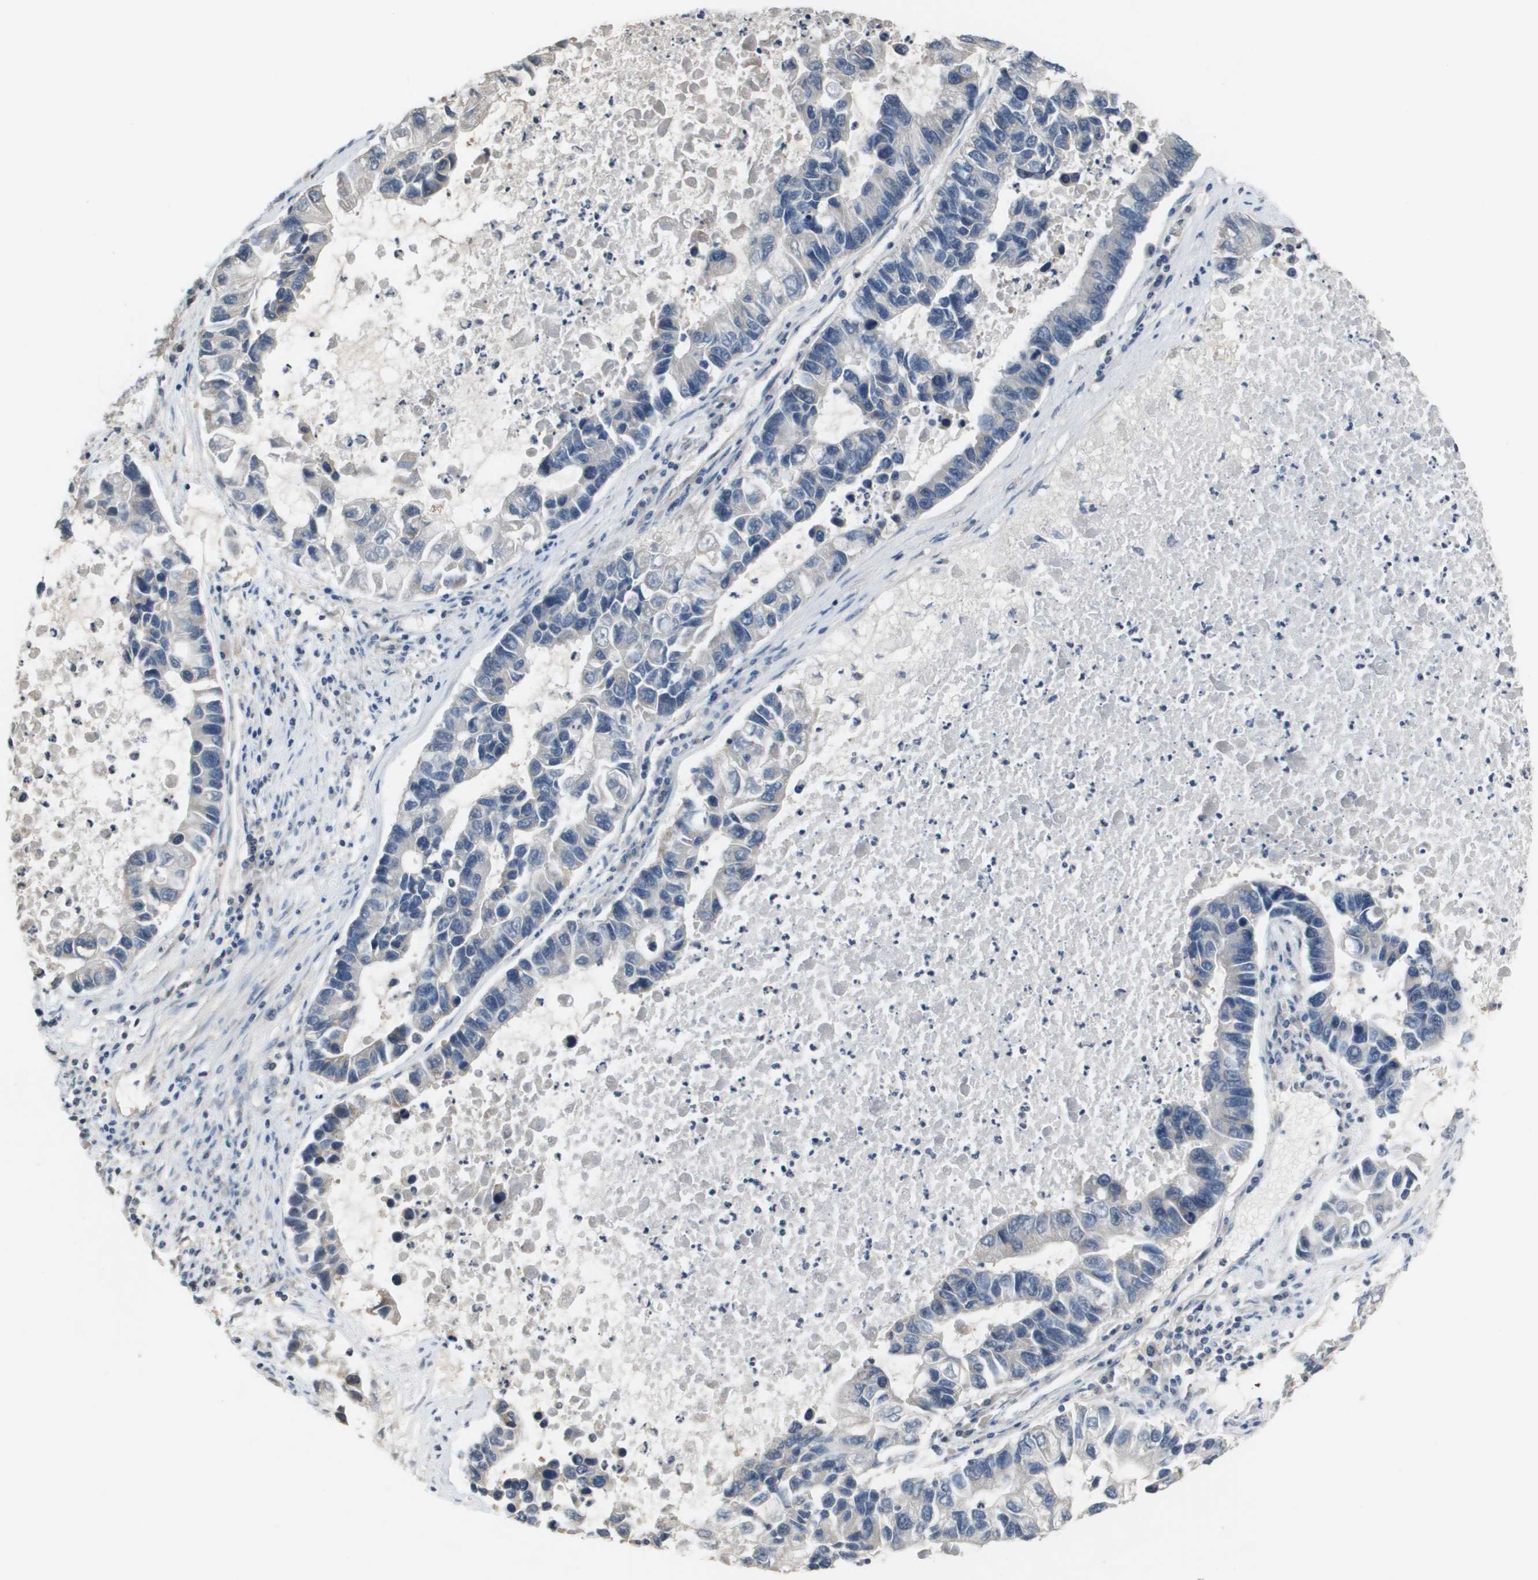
{"staining": {"intensity": "negative", "quantity": "none", "location": "none"}, "tissue": "lung cancer", "cell_type": "Tumor cells", "image_type": "cancer", "snomed": [{"axis": "morphology", "description": "Adenocarcinoma, NOS"}, {"axis": "topography", "description": "Lung"}], "caption": "Immunohistochemistry micrograph of human lung adenocarcinoma stained for a protein (brown), which reveals no positivity in tumor cells.", "gene": "CAPN11", "patient": {"sex": "female", "age": 51}}